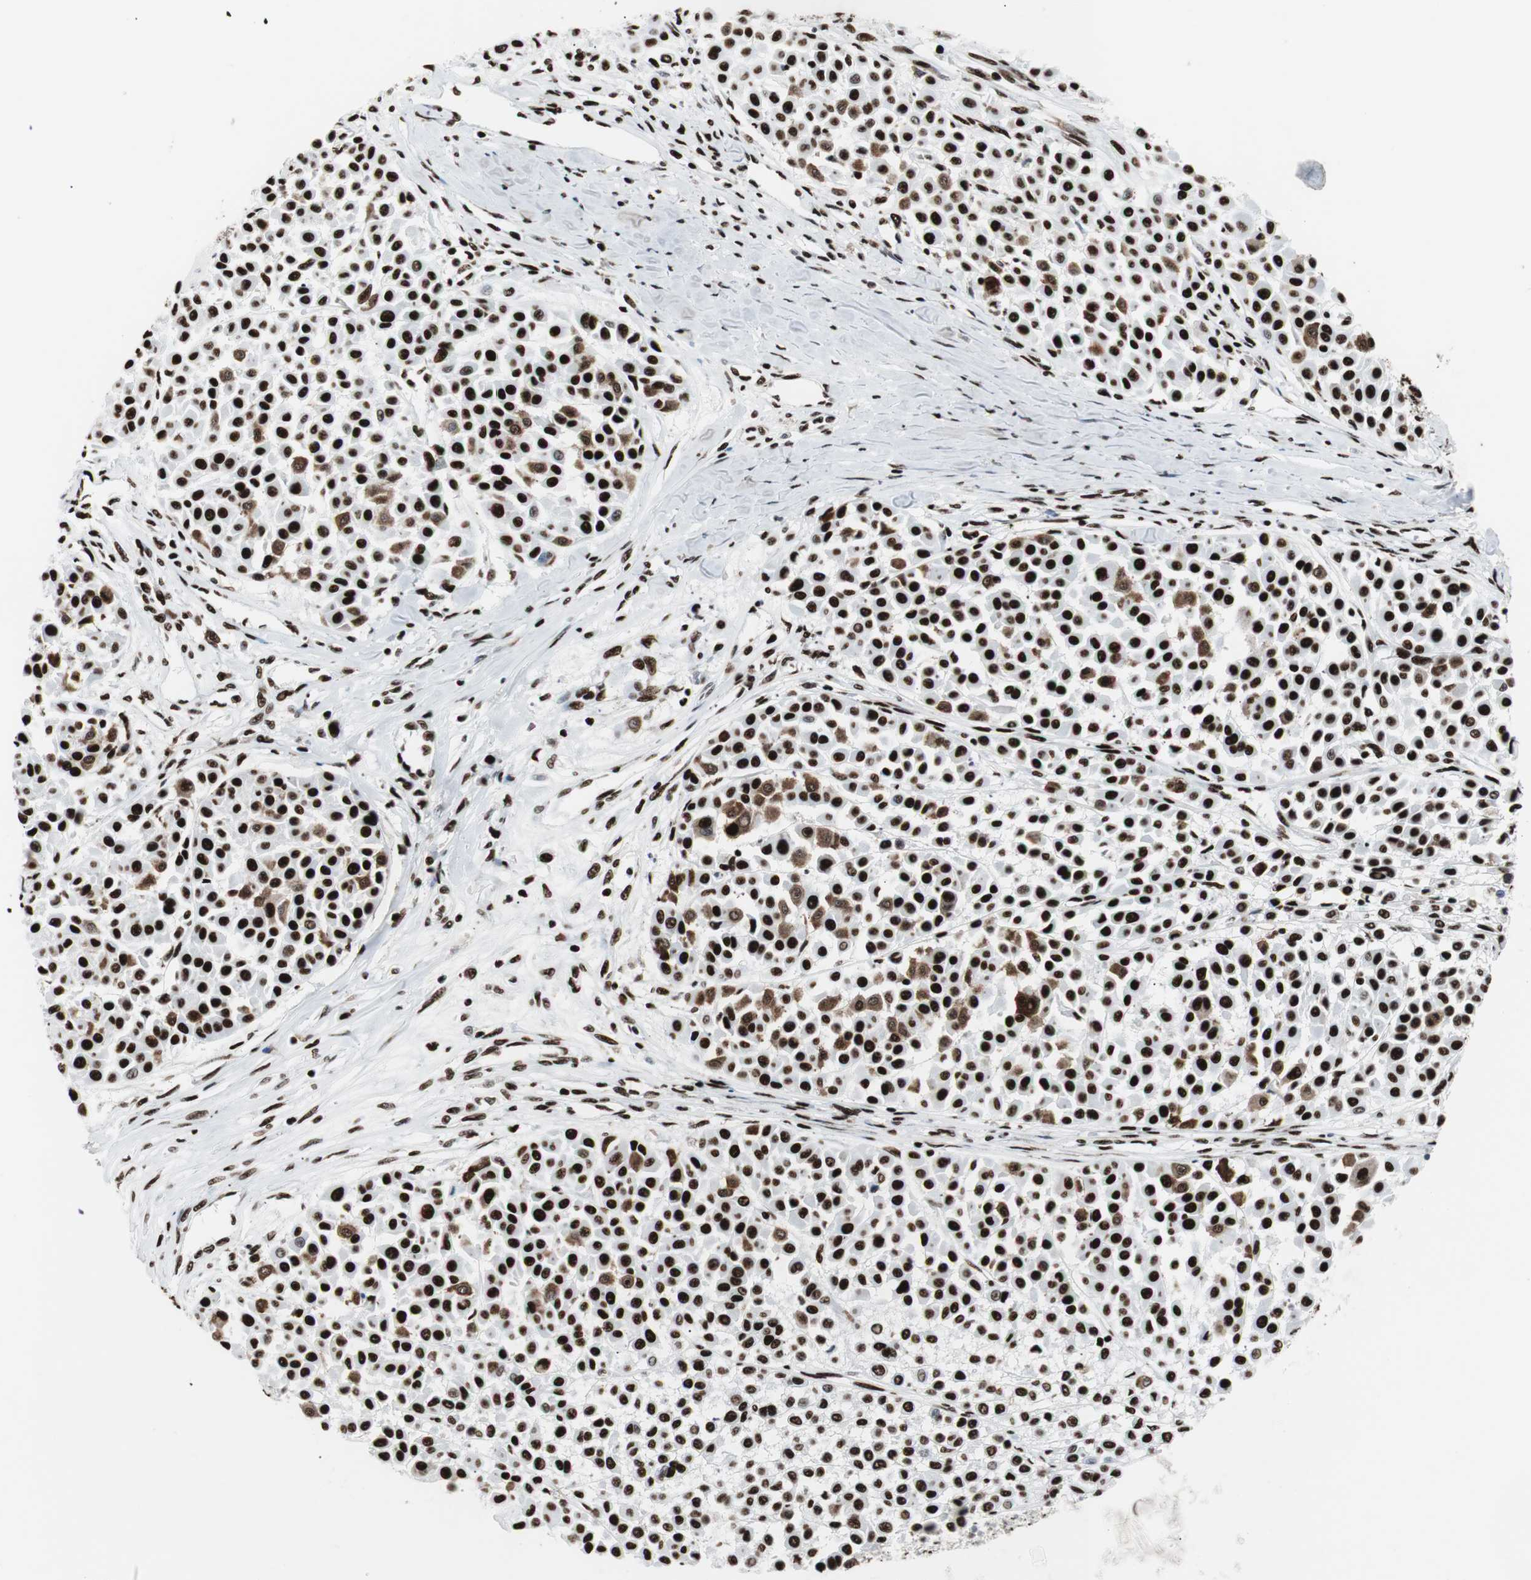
{"staining": {"intensity": "strong", "quantity": ">75%", "location": "nuclear"}, "tissue": "melanoma", "cell_type": "Tumor cells", "image_type": "cancer", "snomed": [{"axis": "morphology", "description": "Malignant melanoma, Metastatic site"}, {"axis": "topography", "description": "Soft tissue"}], "caption": "Protein analysis of melanoma tissue reveals strong nuclear expression in about >75% of tumor cells.", "gene": "NCL", "patient": {"sex": "male", "age": 41}}